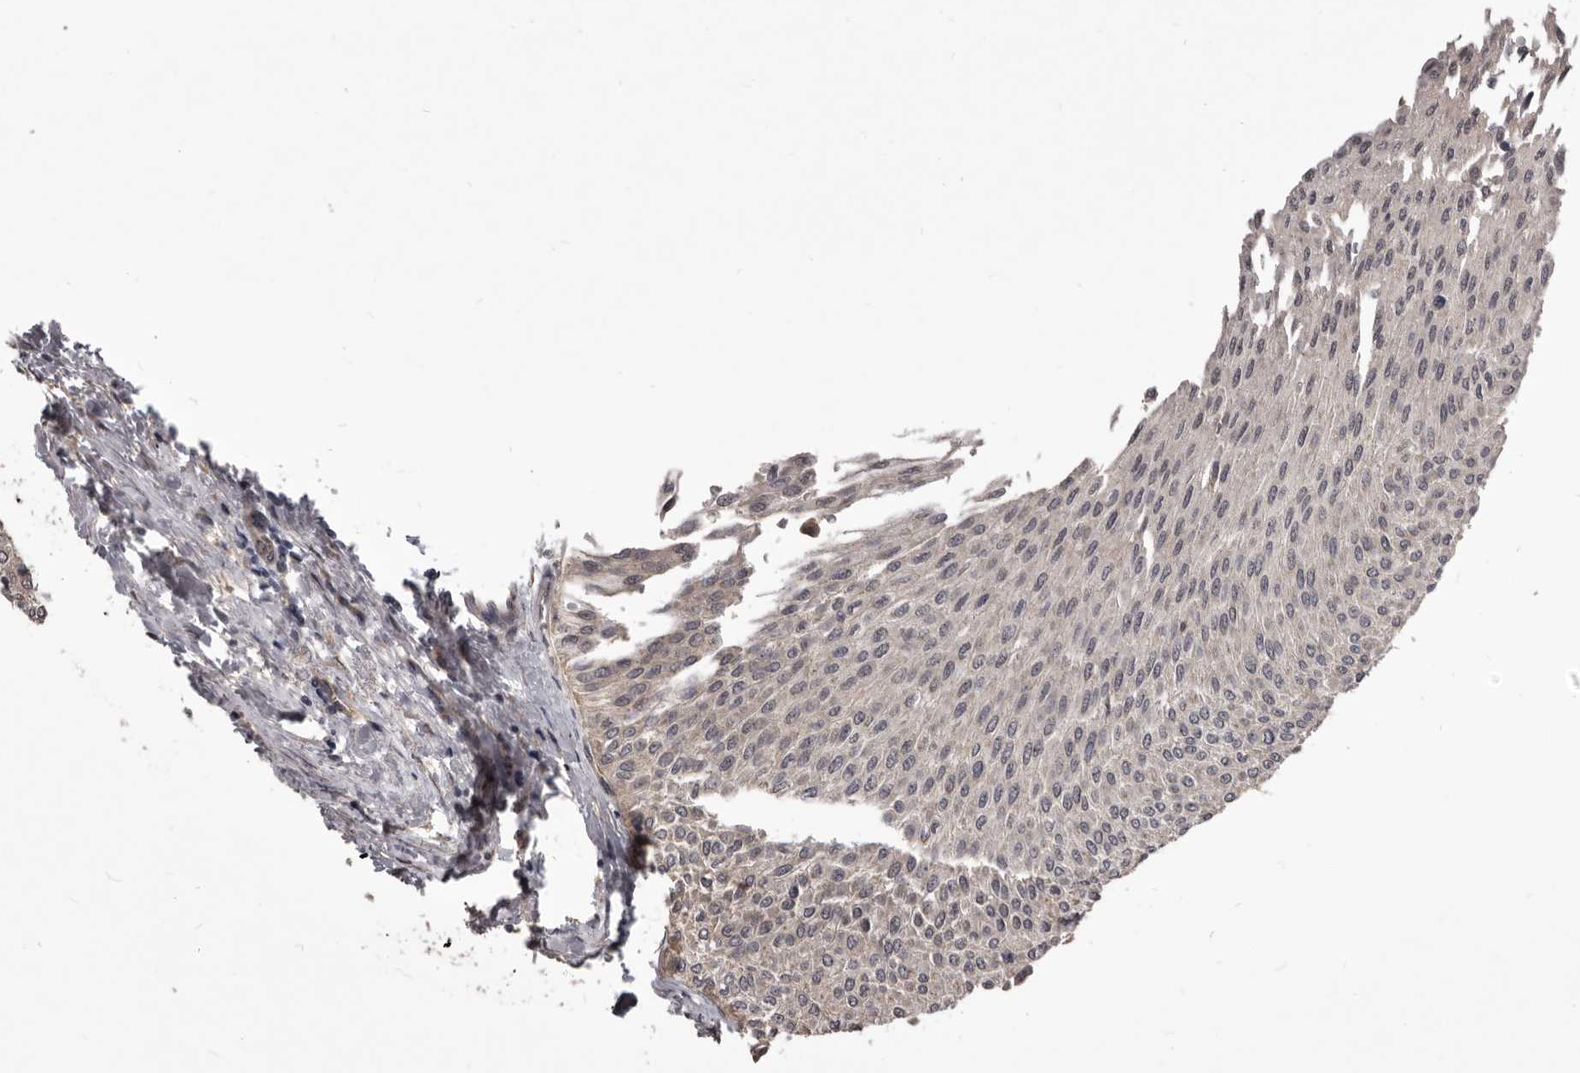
{"staining": {"intensity": "weak", "quantity": "25%-75%", "location": "cytoplasmic/membranous"}, "tissue": "urothelial cancer", "cell_type": "Tumor cells", "image_type": "cancer", "snomed": [{"axis": "morphology", "description": "Urothelial carcinoma, Low grade"}, {"axis": "topography", "description": "Urinary bladder"}], "caption": "Weak cytoplasmic/membranous protein positivity is present in about 25%-75% of tumor cells in urothelial carcinoma (low-grade). (DAB (3,3'-diaminobenzidine) = brown stain, brightfield microscopy at high magnification).", "gene": "ADAMTS20", "patient": {"sex": "male", "age": 78}}